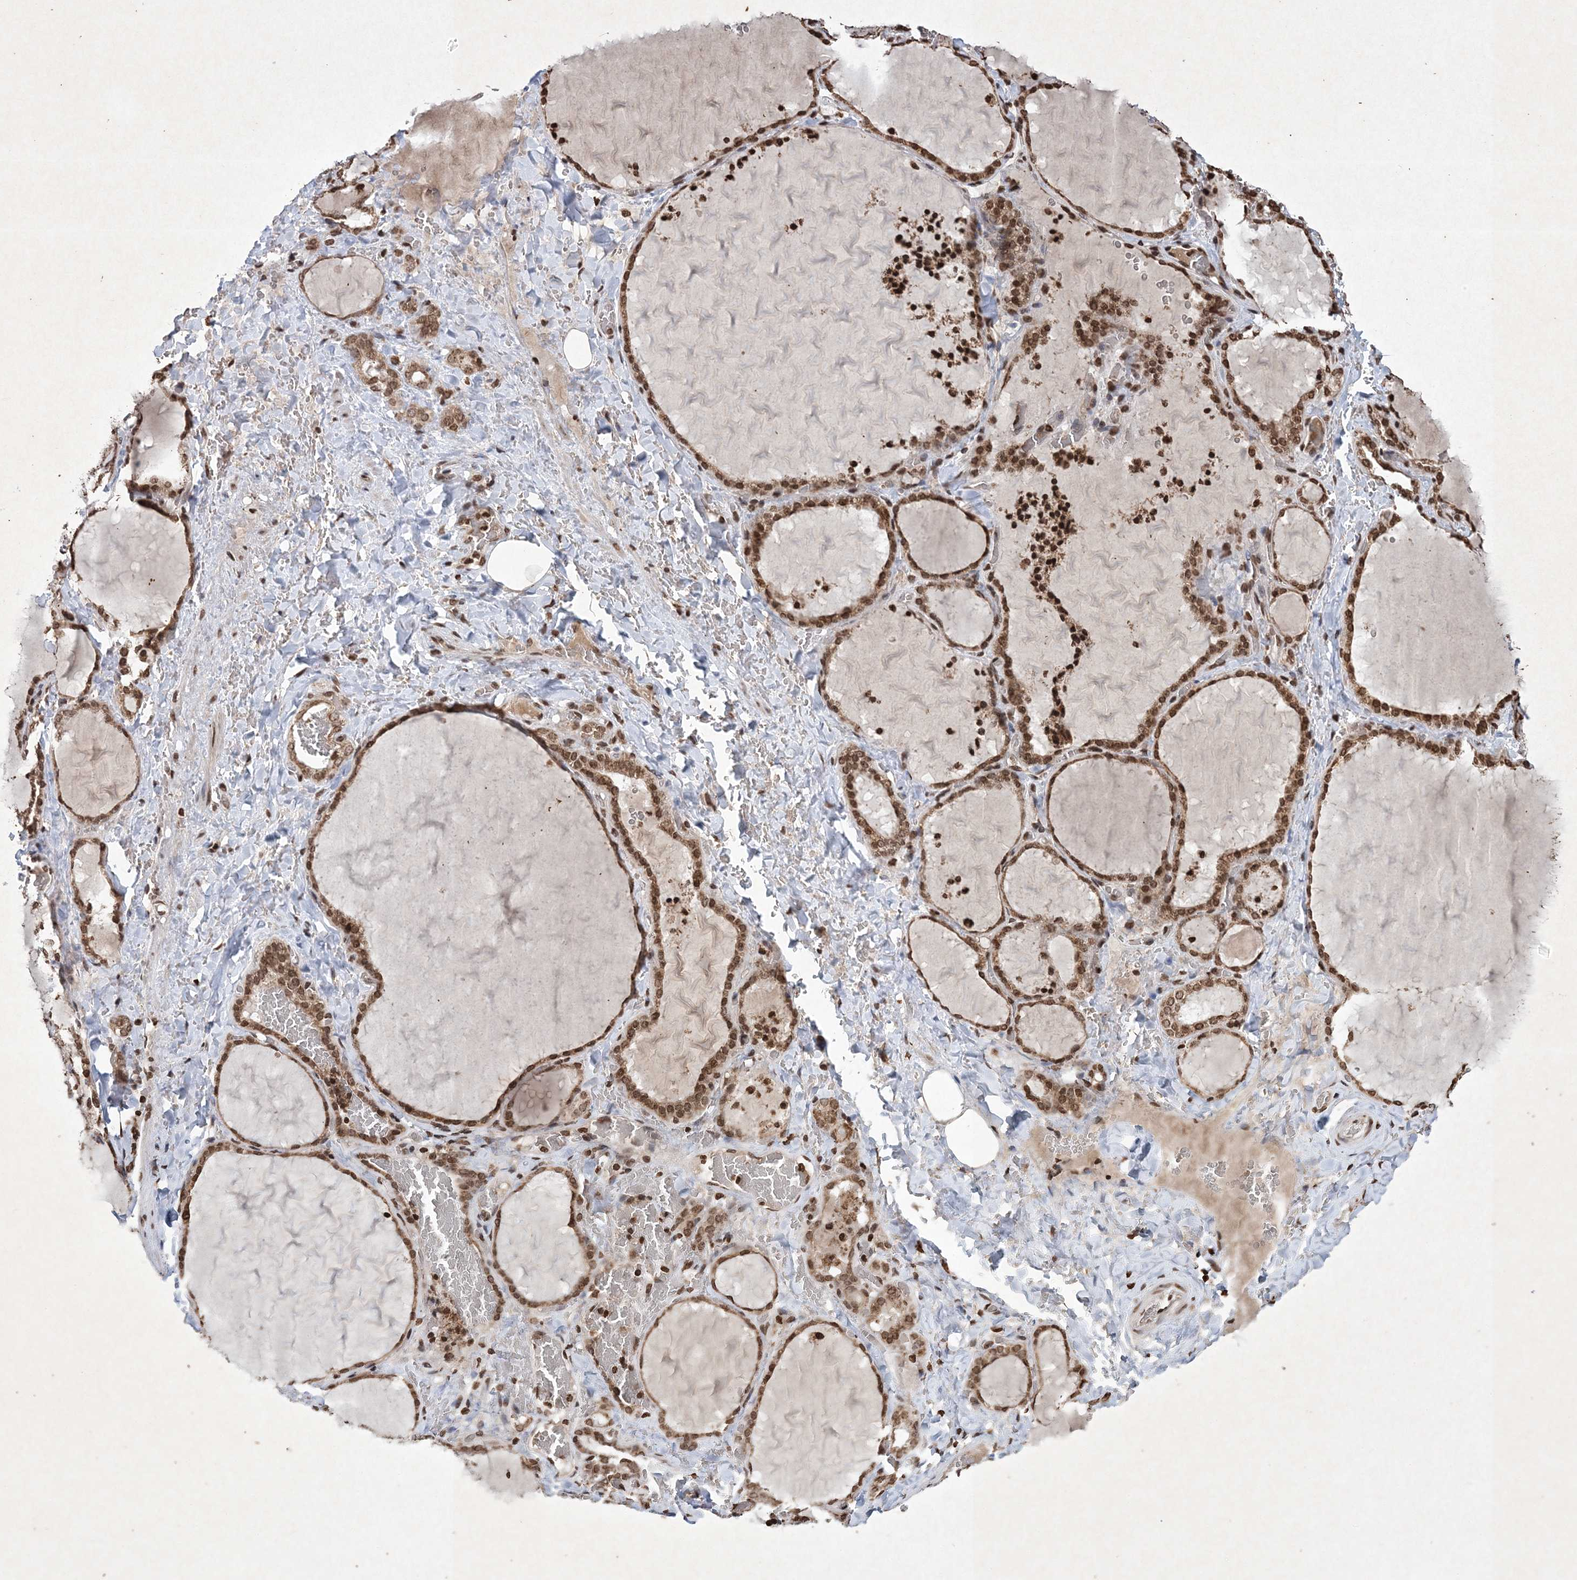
{"staining": {"intensity": "moderate", "quantity": ">75%", "location": "cytoplasmic/membranous,nuclear"}, "tissue": "thyroid gland", "cell_type": "Glandular cells", "image_type": "normal", "snomed": [{"axis": "morphology", "description": "Normal tissue, NOS"}, {"axis": "topography", "description": "Thyroid gland"}], "caption": "DAB immunohistochemical staining of unremarkable human thyroid gland demonstrates moderate cytoplasmic/membranous,nuclear protein staining in about >75% of glandular cells.", "gene": "NEDD9", "patient": {"sex": "female", "age": 22}}